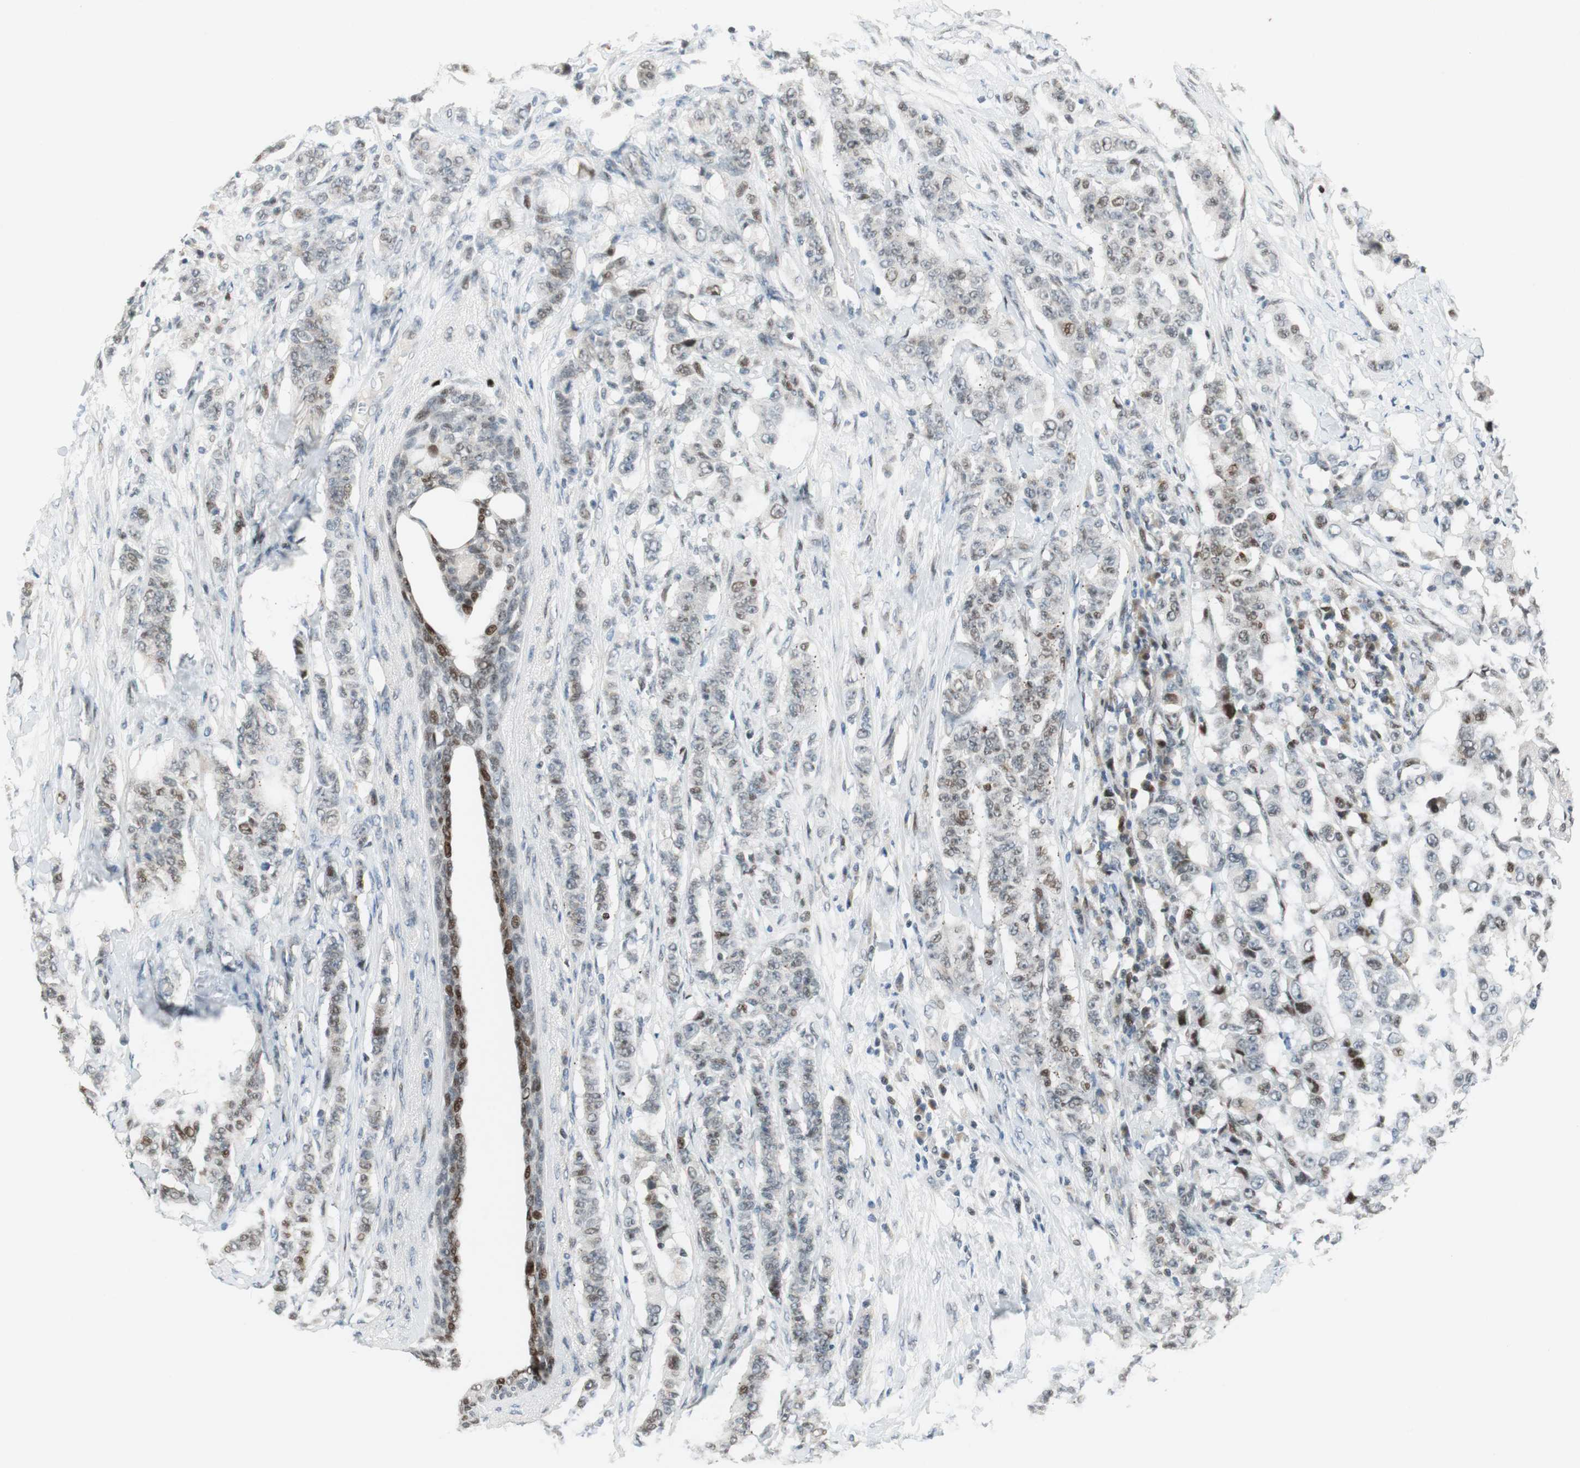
{"staining": {"intensity": "weak", "quantity": "25%-75%", "location": "nuclear"}, "tissue": "breast cancer", "cell_type": "Tumor cells", "image_type": "cancer", "snomed": [{"axis": "morphology", "description": "Duct carcinoma"}, {"axis": "topography", "description": "Breast"}], "caption": "Immunohistochemical staining of human breast cancer (infiltrating ductal carcinoma) exhibits low levels of weak nuclear protein expression in about 25%-75% of tumor cells.", "gene": "AJUBA", "patient": {"sex": "female", "age": 40}}